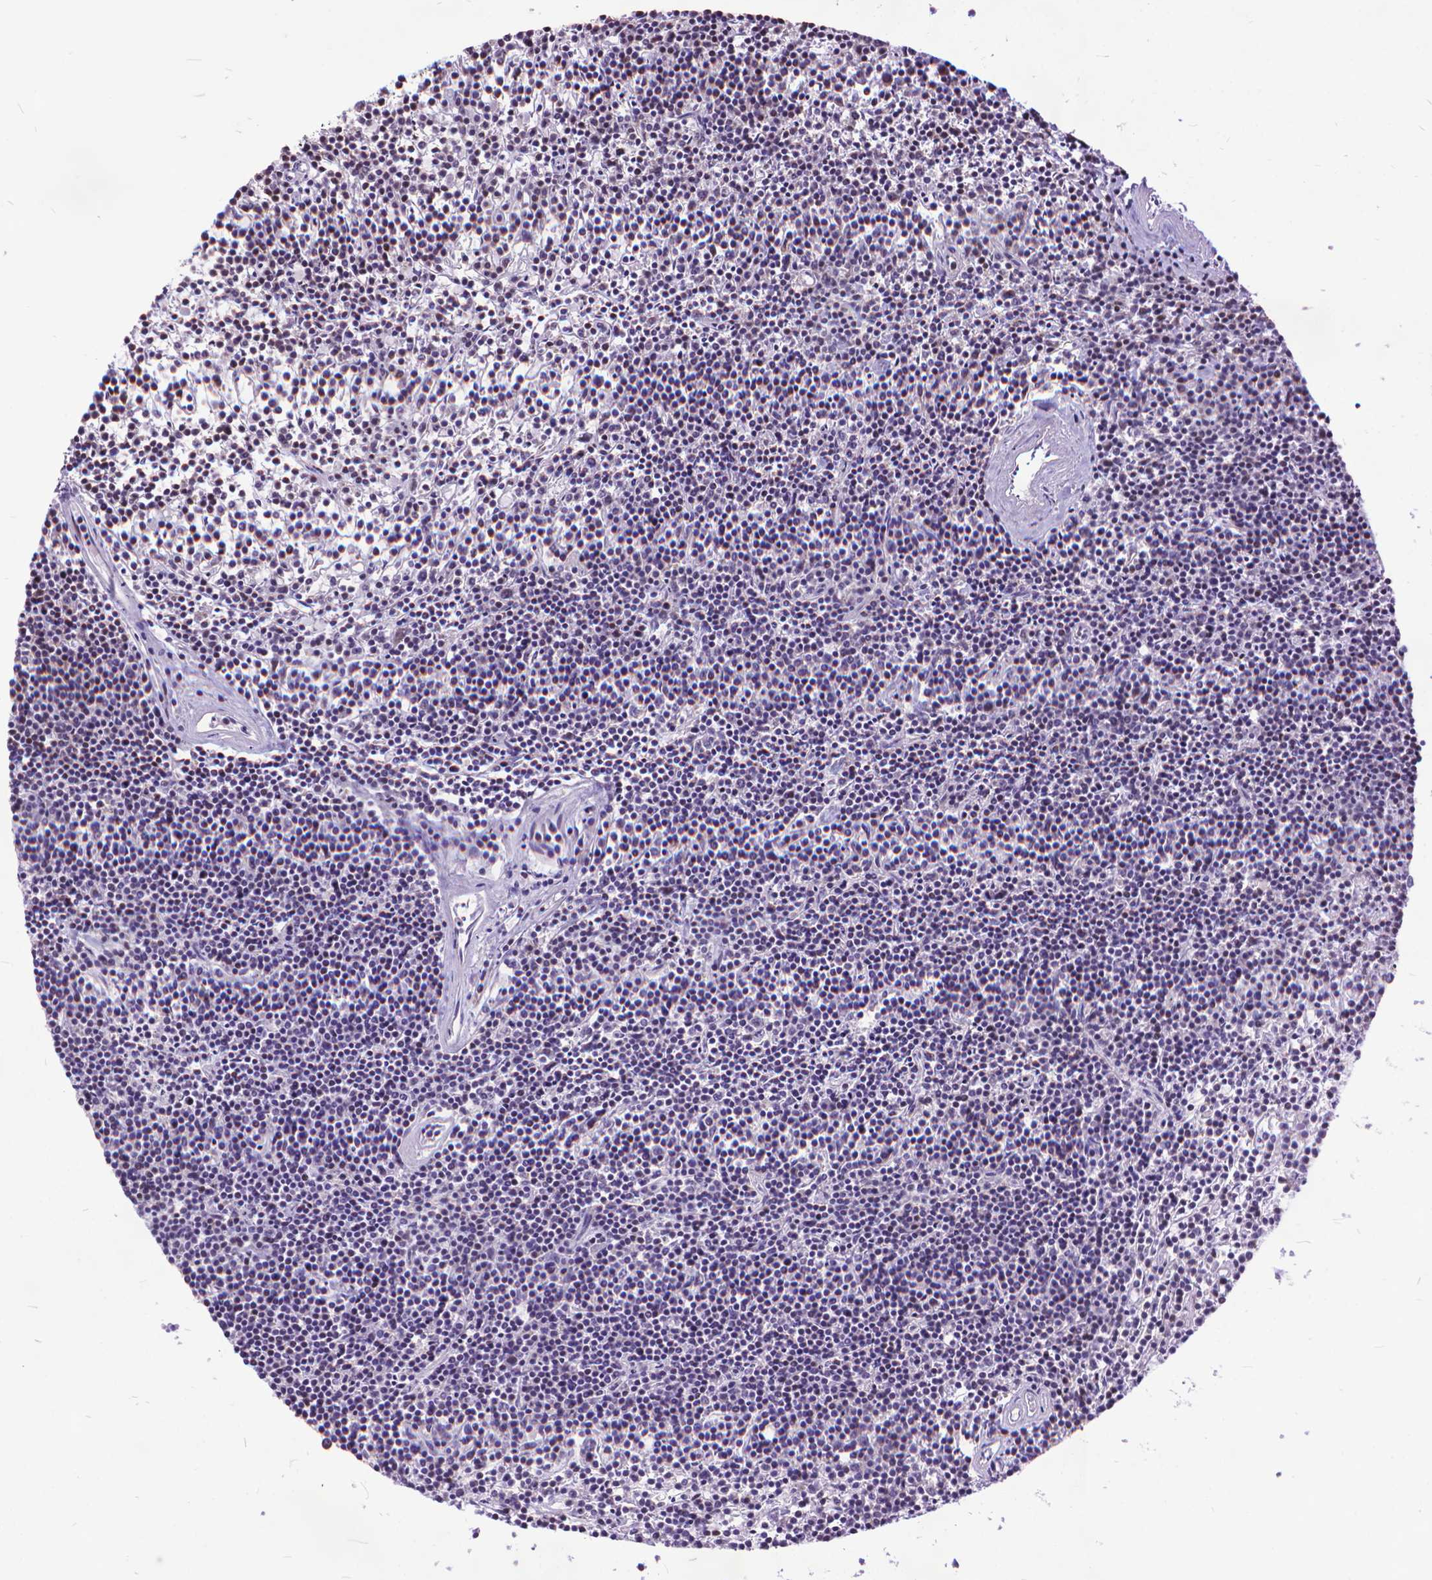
{"staining": {"intensity": "negative", "quantity": "none", "location": "none"}, "tissue": "lymphoma", "cell_type": "Tumor cells", "image_type": "cancer", "snomed": [{"axis": "morphology", "description": "Malignant lymphoma, non-Hodgkin's type, Low grade"}, {"axis": "topography", "description": "Spleen"}], "caption": "Tumor cells show no significant protein staining in lymphoma.", "gene": "POLE4", "patient": {"sex": "female", "age": 19}}